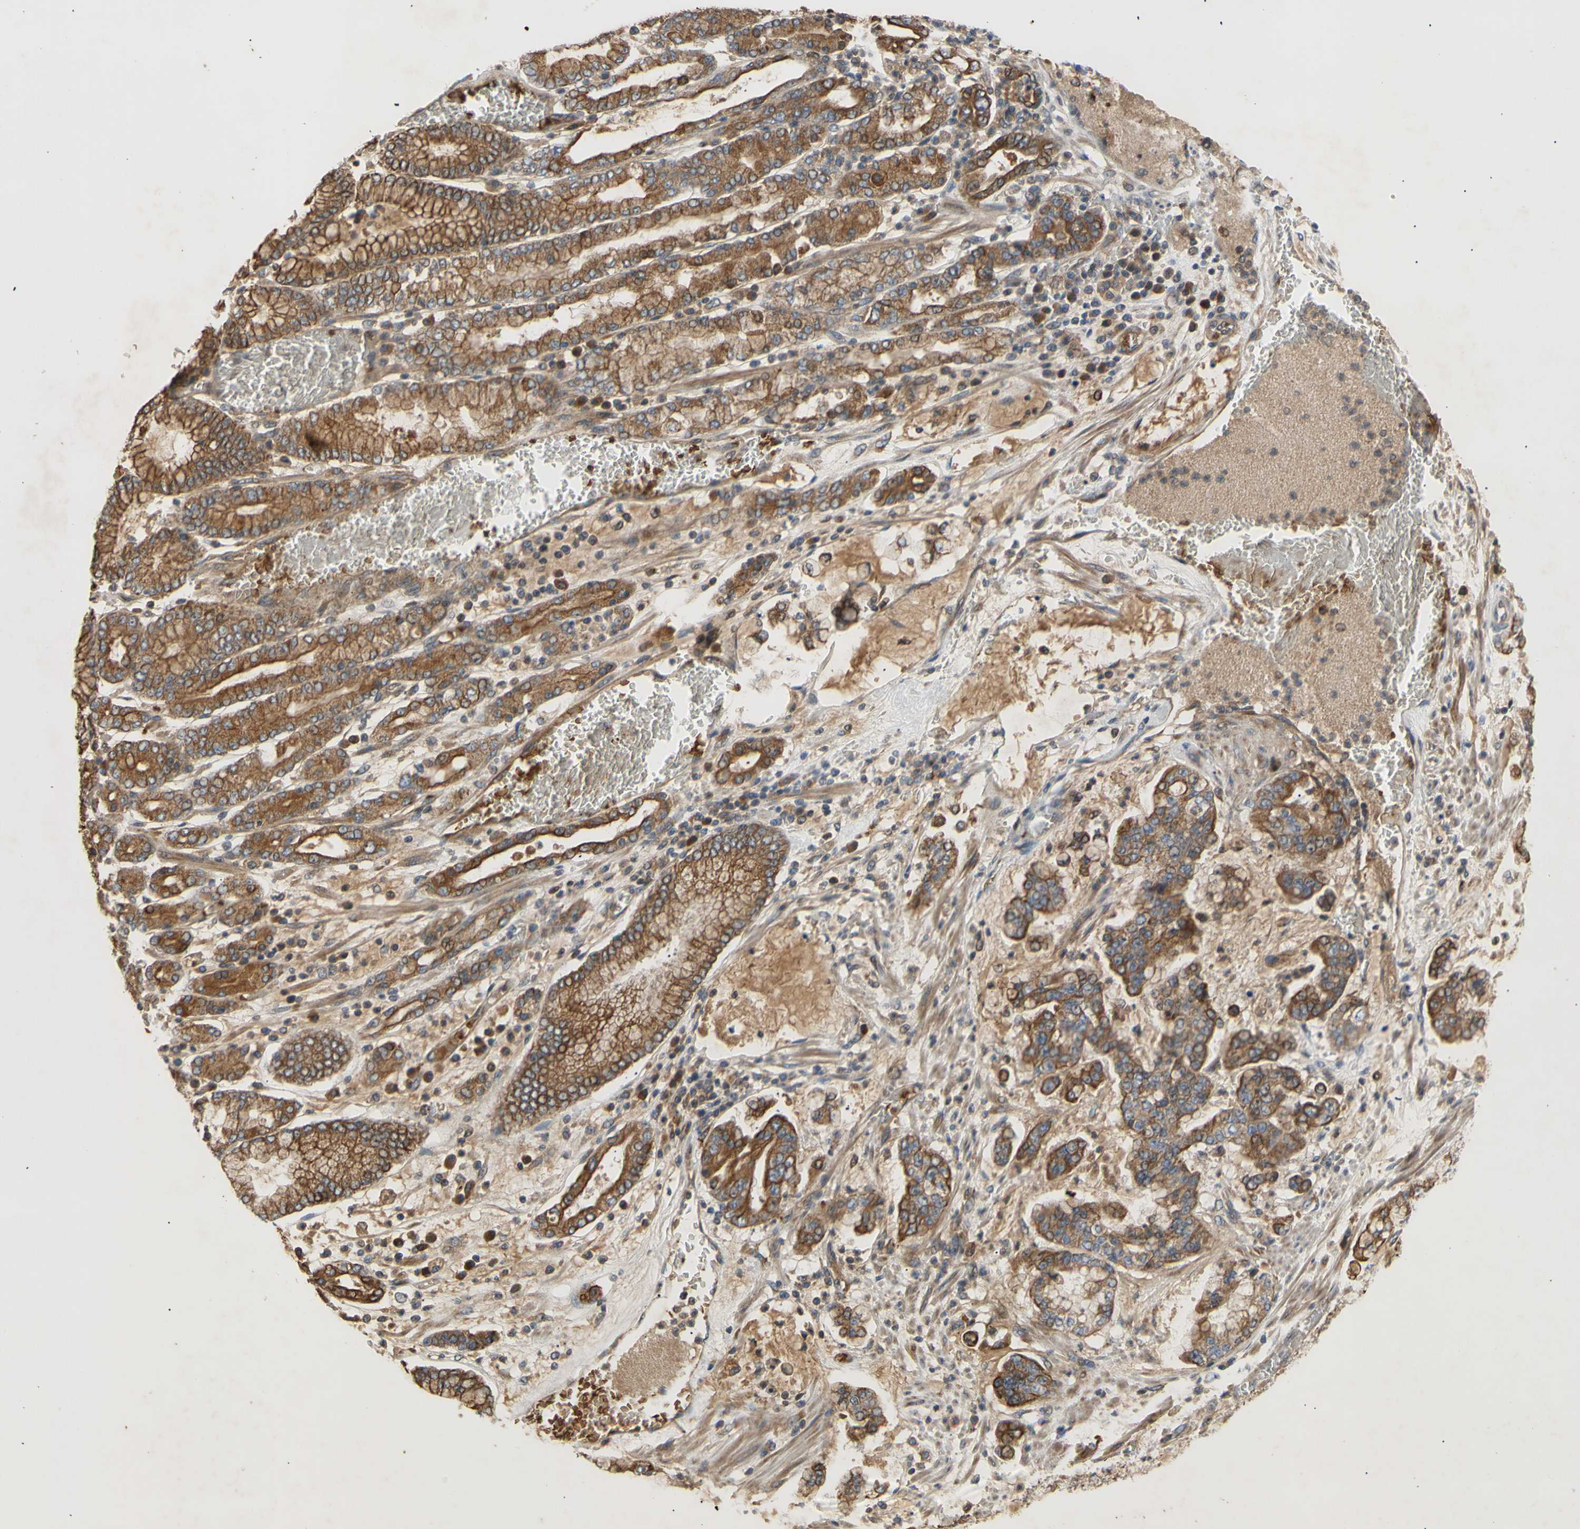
{"staining": {"intensity": "moderate", "quantity": ">75%", "location": "cytoplasmic/membranous"}, "tissue": "stomach cancer", "cell_type": "Tumor cells", "image_type": "cancer", "snomed": [{"axis": "morphology", "description": "Normal tissue, NOS"}, {"axis": "morphology", "description": "Adenocarcinoma, NOS"}, {"axis": "topography", "description": "Stomach, upper"}, {"axis": "topography", "description": "Stomach"}], "caption": "Brown immunohistochemical staining in stomach adenocarcinoma displays moderate cytoplasmic/membranous staining in approximately >75% of tumor cells.", "gene": "PKN1", "patient": {"sex": "male", "age": 76}}